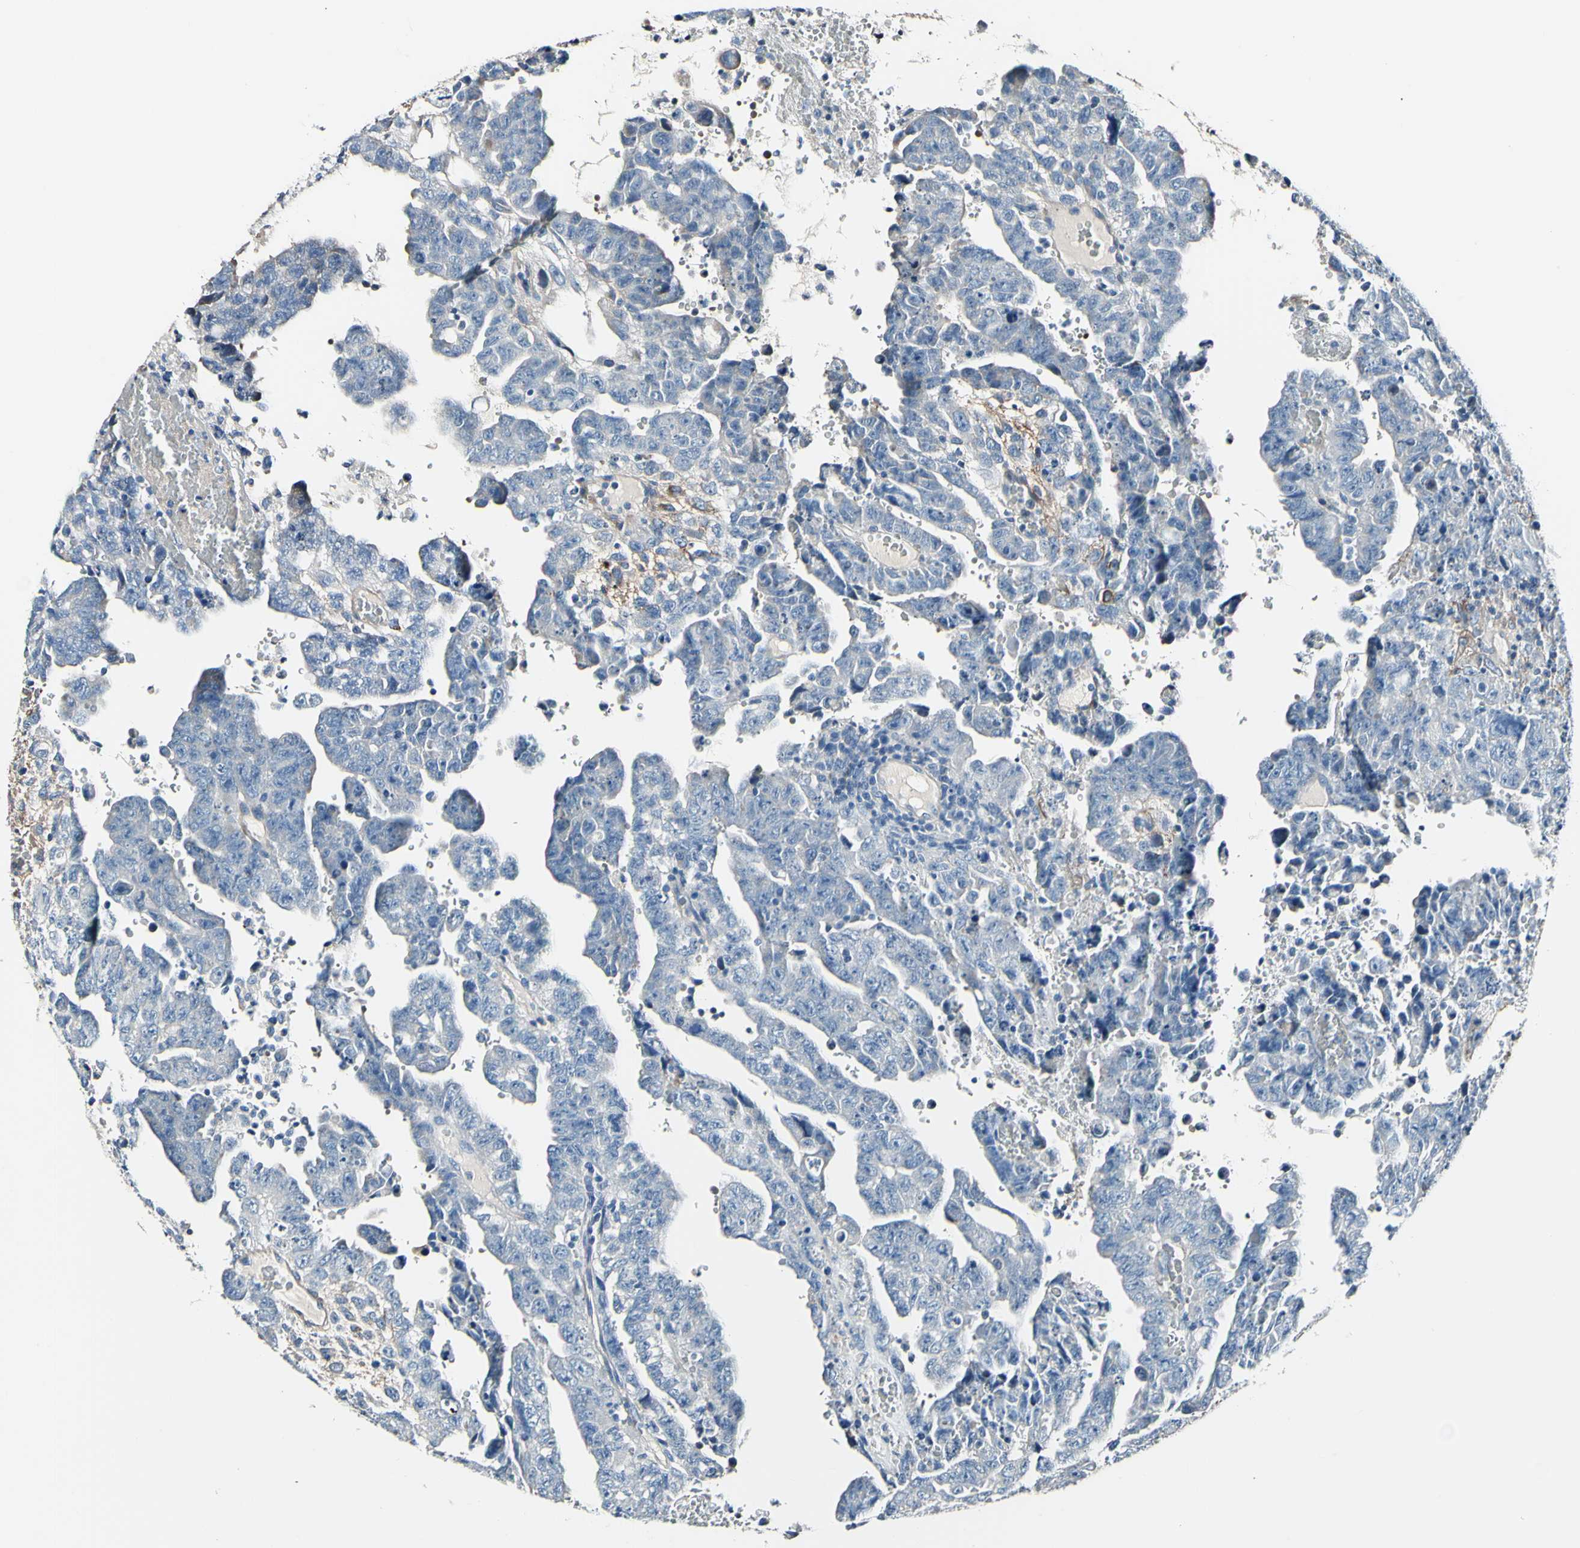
{"staining": {"intensity": "negative", "quantity": "none", "location": "none"}, "tissue": "testis cancer", "cell_type": "Tumor cells", "image_type": "cancer", "snomed": [{"axis": "morphology", "description": "Carcinoma, Embryonal, NOS"}, {"axis": "topography", "description": "Testis"}], "caption": "Immunohistochemistry histopathology image of testis cancer stained for a protein (brown), which reveals no expression in tumor cells.", "gene": "COL6A3", "patient": {"sex": "male", "age": 28}}